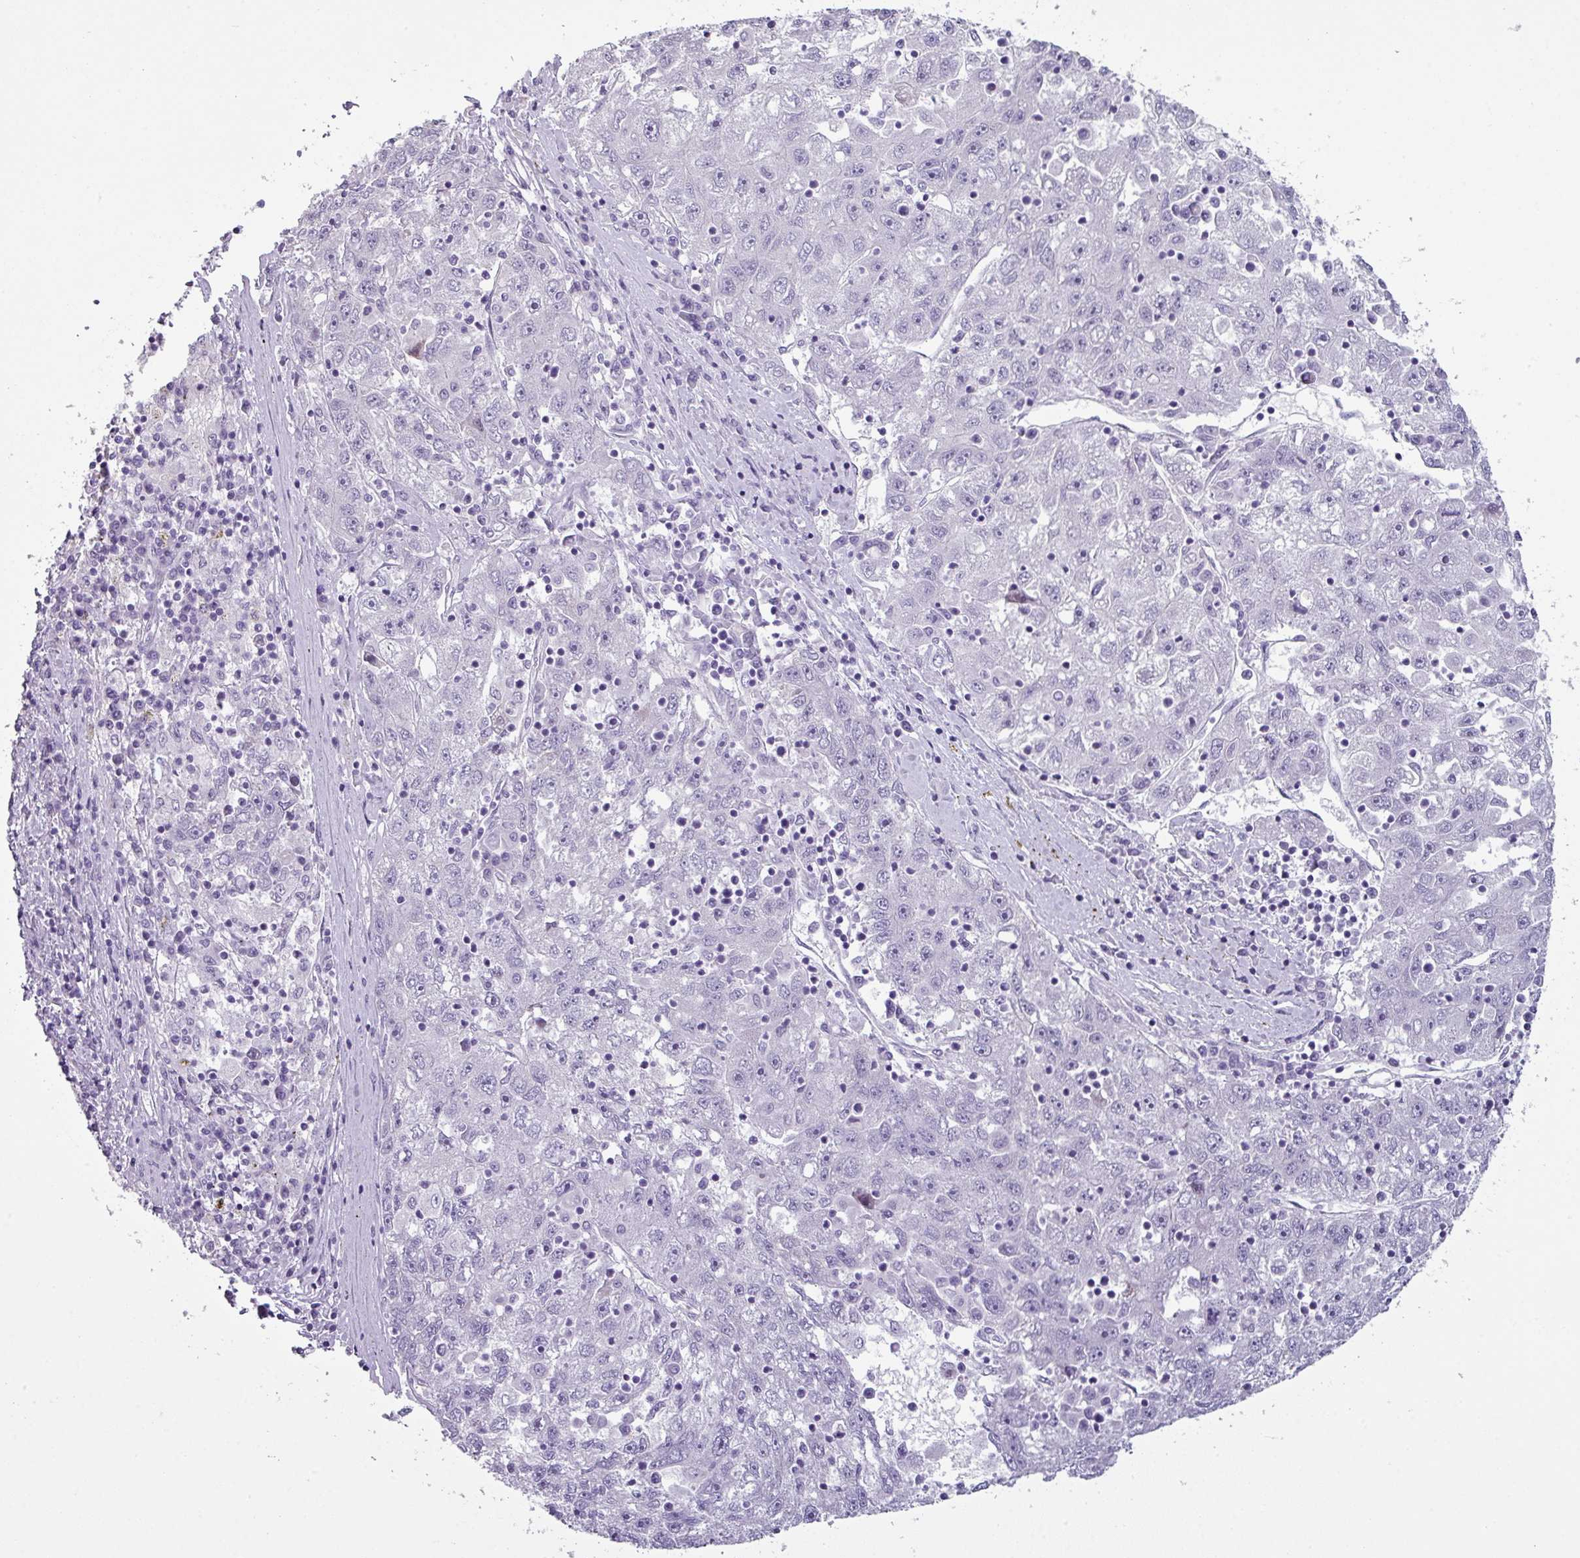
{"staining": {"intensity": "negative", "quantity": "none", "location": "none"}, "tissue": "liver cancer", "cell_type": "Tumor cells", "image_type": "cancer", "snomed": [{"axis": "morphology", "description": "Carcinoma, Hepatocellular, NOS"}, {"axis": "topography", "description": "Liver"}], "caption": "IHC of liver cancer reveals no expression in tumor cells.", "gene": "TTLL12", "patient": {"sex": "male", "age": 49}}